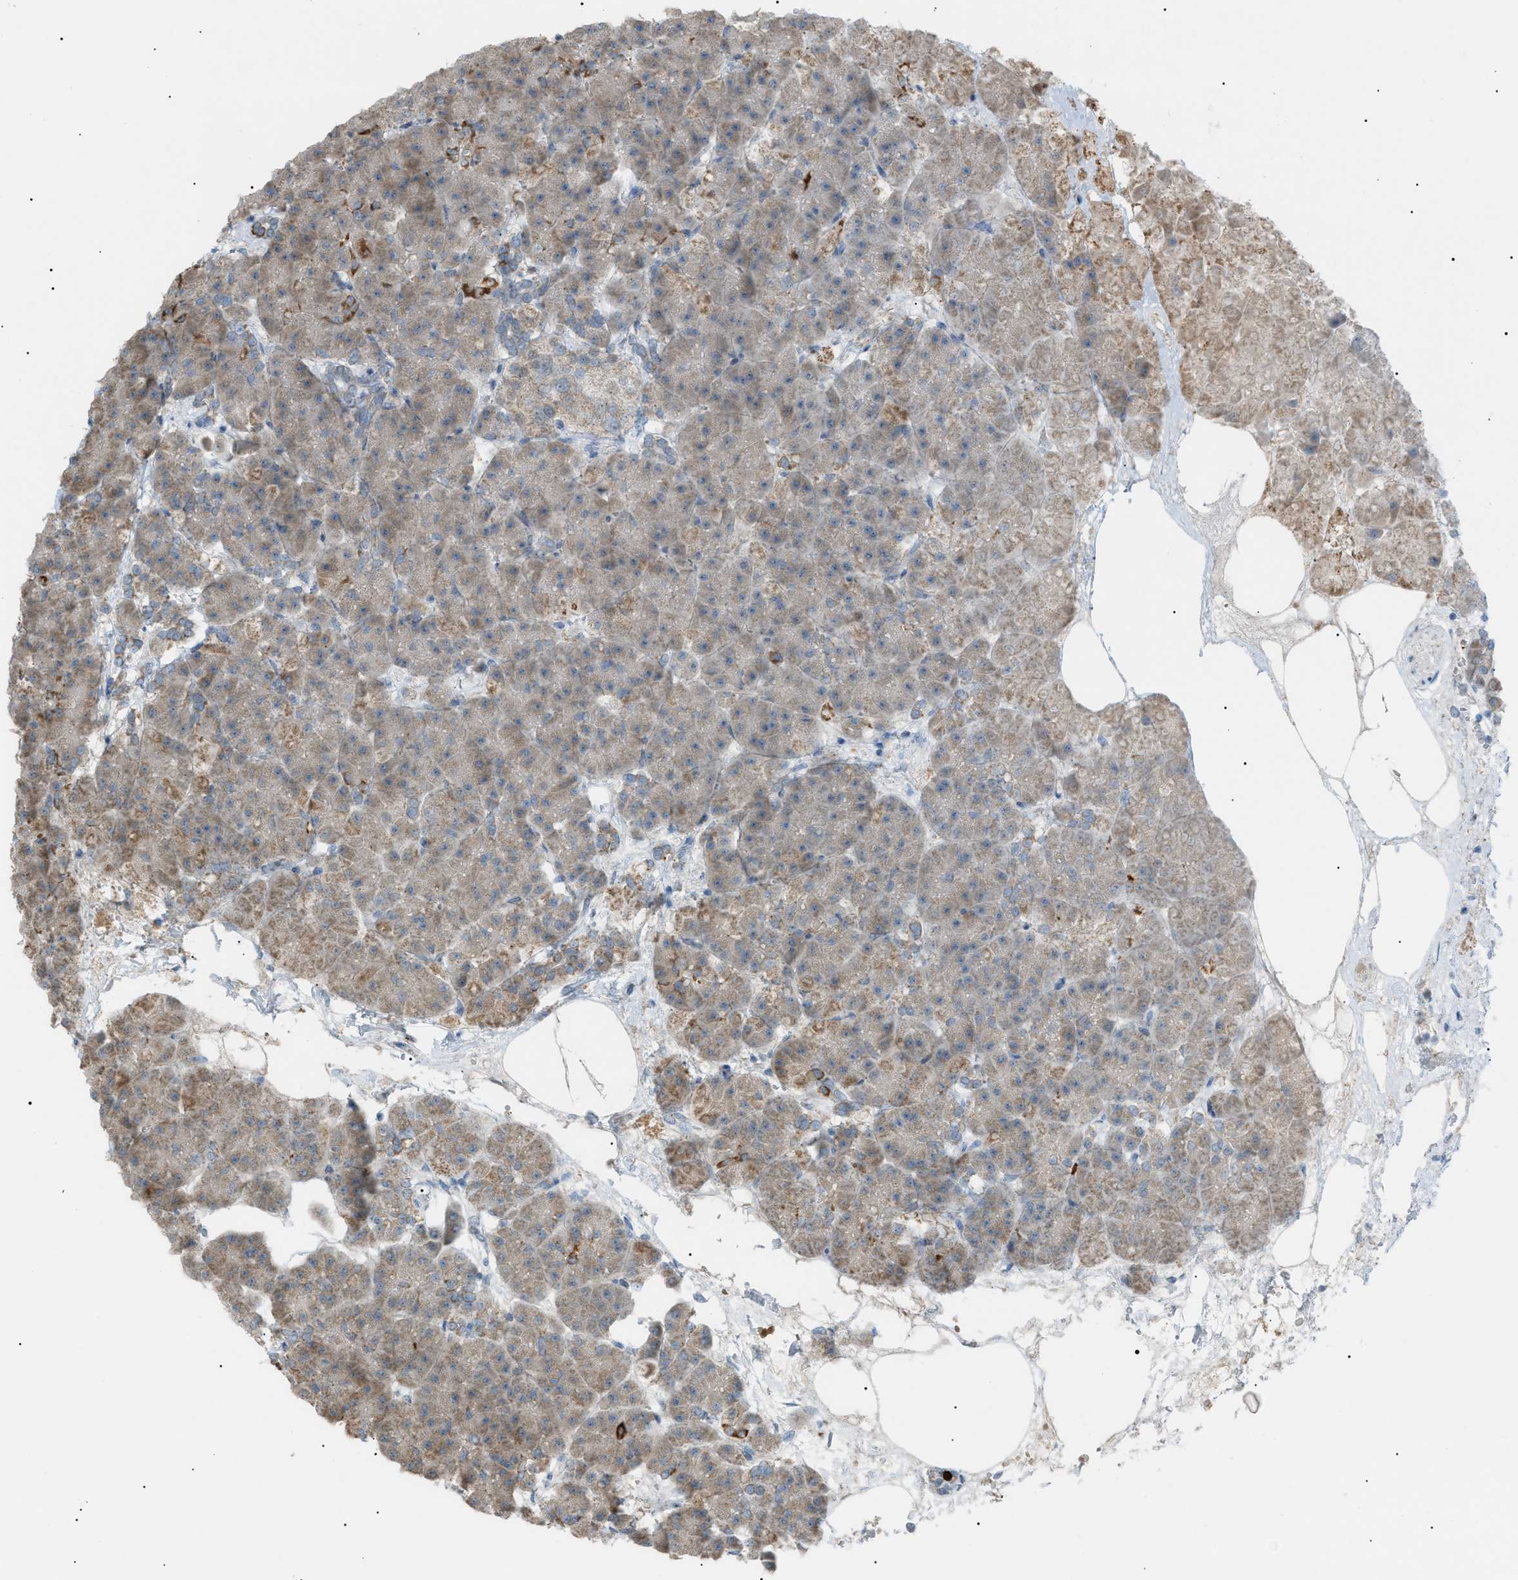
{"staining": {"intensity": "moderate", "quantity": ">75%", "location": "cytoplasmic/membranous"}, "tissue": "pancreas", "cell_type": "Exocrine glandular cells", "image_type": "normal", "snomed": [{"axis": "morphology", "description": "Normal tissue, NOS"}, {"axis": "topography", "description": "Pancreas"}], "caption": "Immunohistochemistry (IHC) histopathology image of normal pancreas stained for a protein (brown), which reveals medium levels of moderate cytoplasmic/membranous staining in approximately >75% of exocrine glandular cells.", "gene": "ZNF516", "patient": {"sex": "female", "age": 70}}